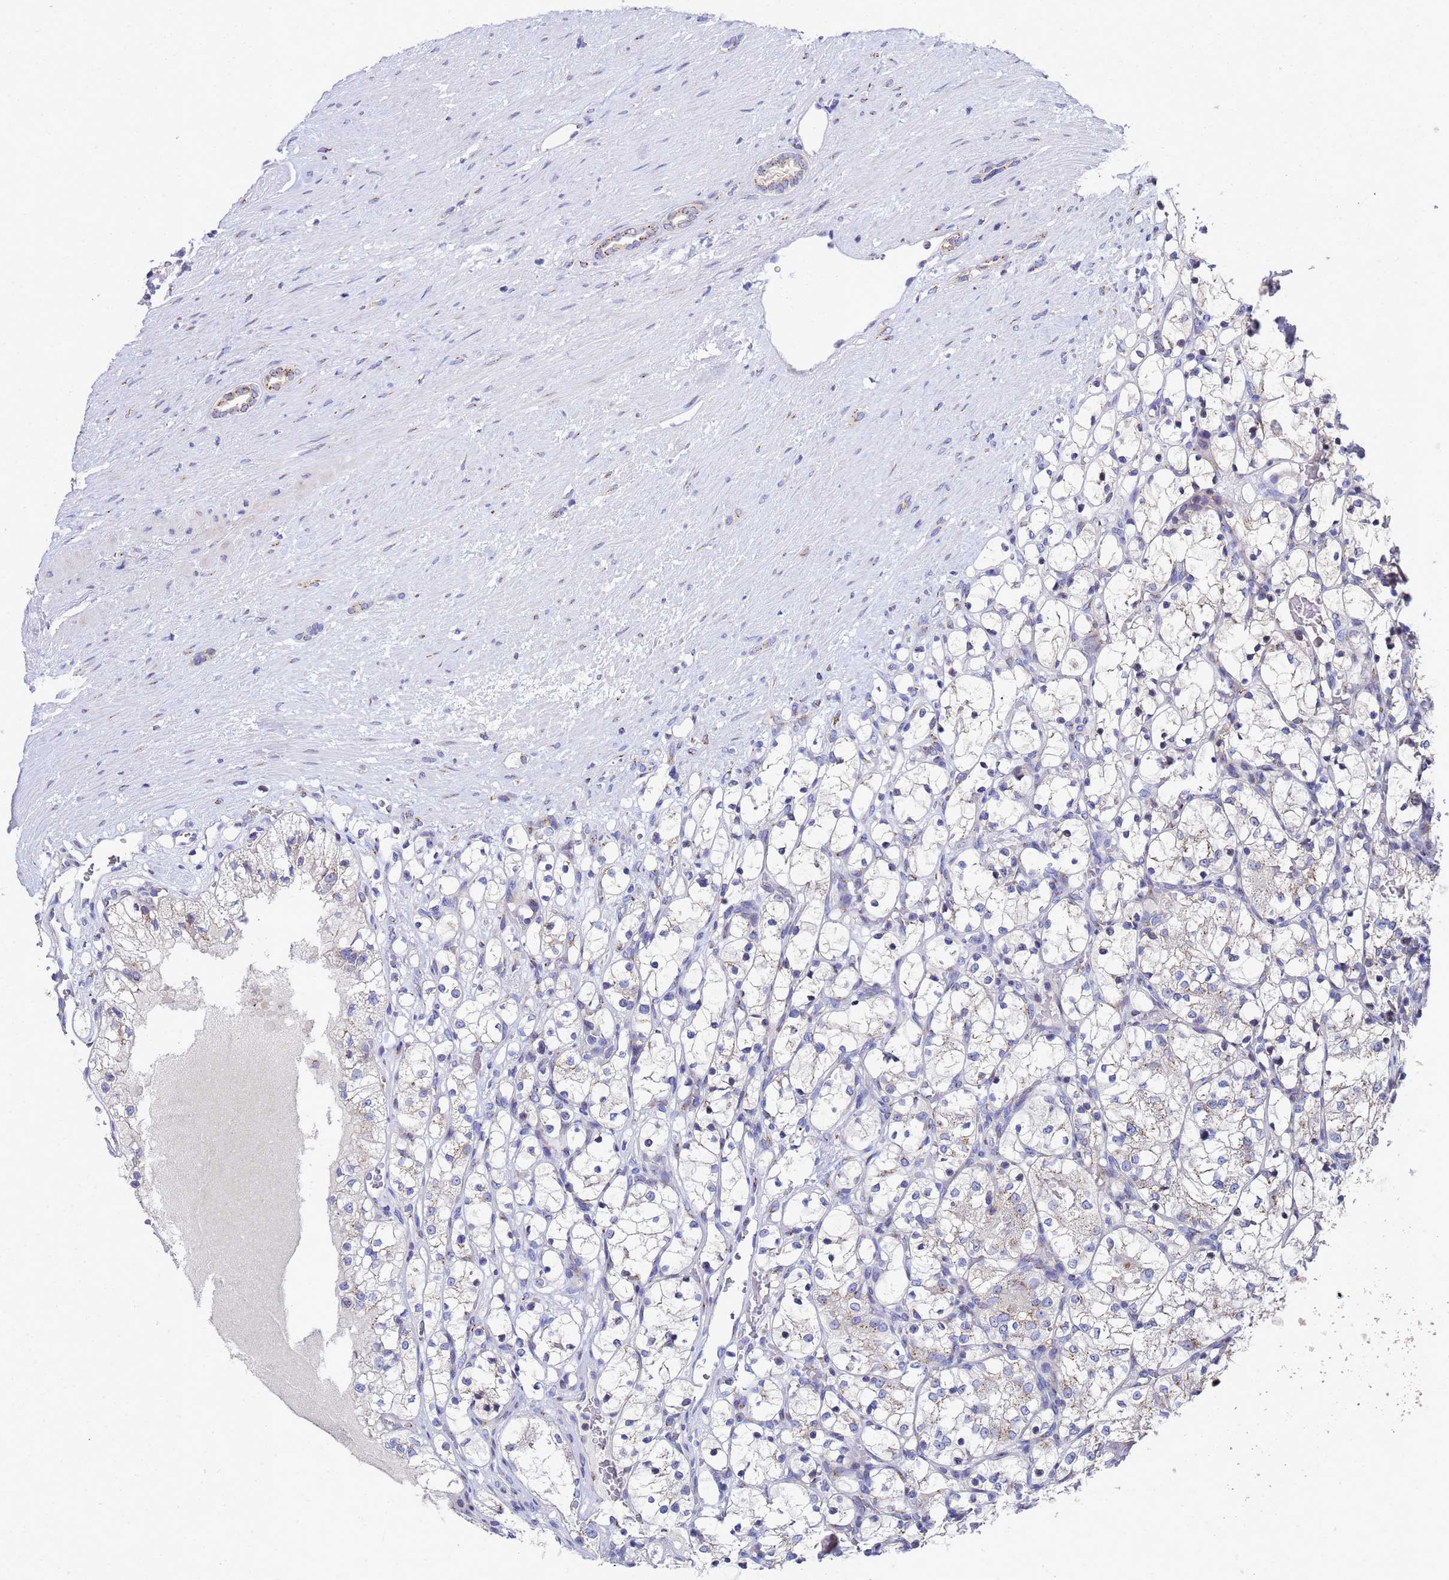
{"staining": {"intensity": "negative", "quantity": "none", "location": "none"}, "tissue": "renal cancer", "cell_type": "Tumor cells", "image_type": "cancer", "snomed": [{"axis": "morphology", "description": "Adenocarcinoma, NOS"}, {"axis": "topography", "description": "Kidney"}], "caption": "Immunohistochemical staining of renal cancer (adenocarcinoma) shows no significant expression in tumor cells.", "gene": "NSUN6", "patient": {"sex": "female", "age": 69}}